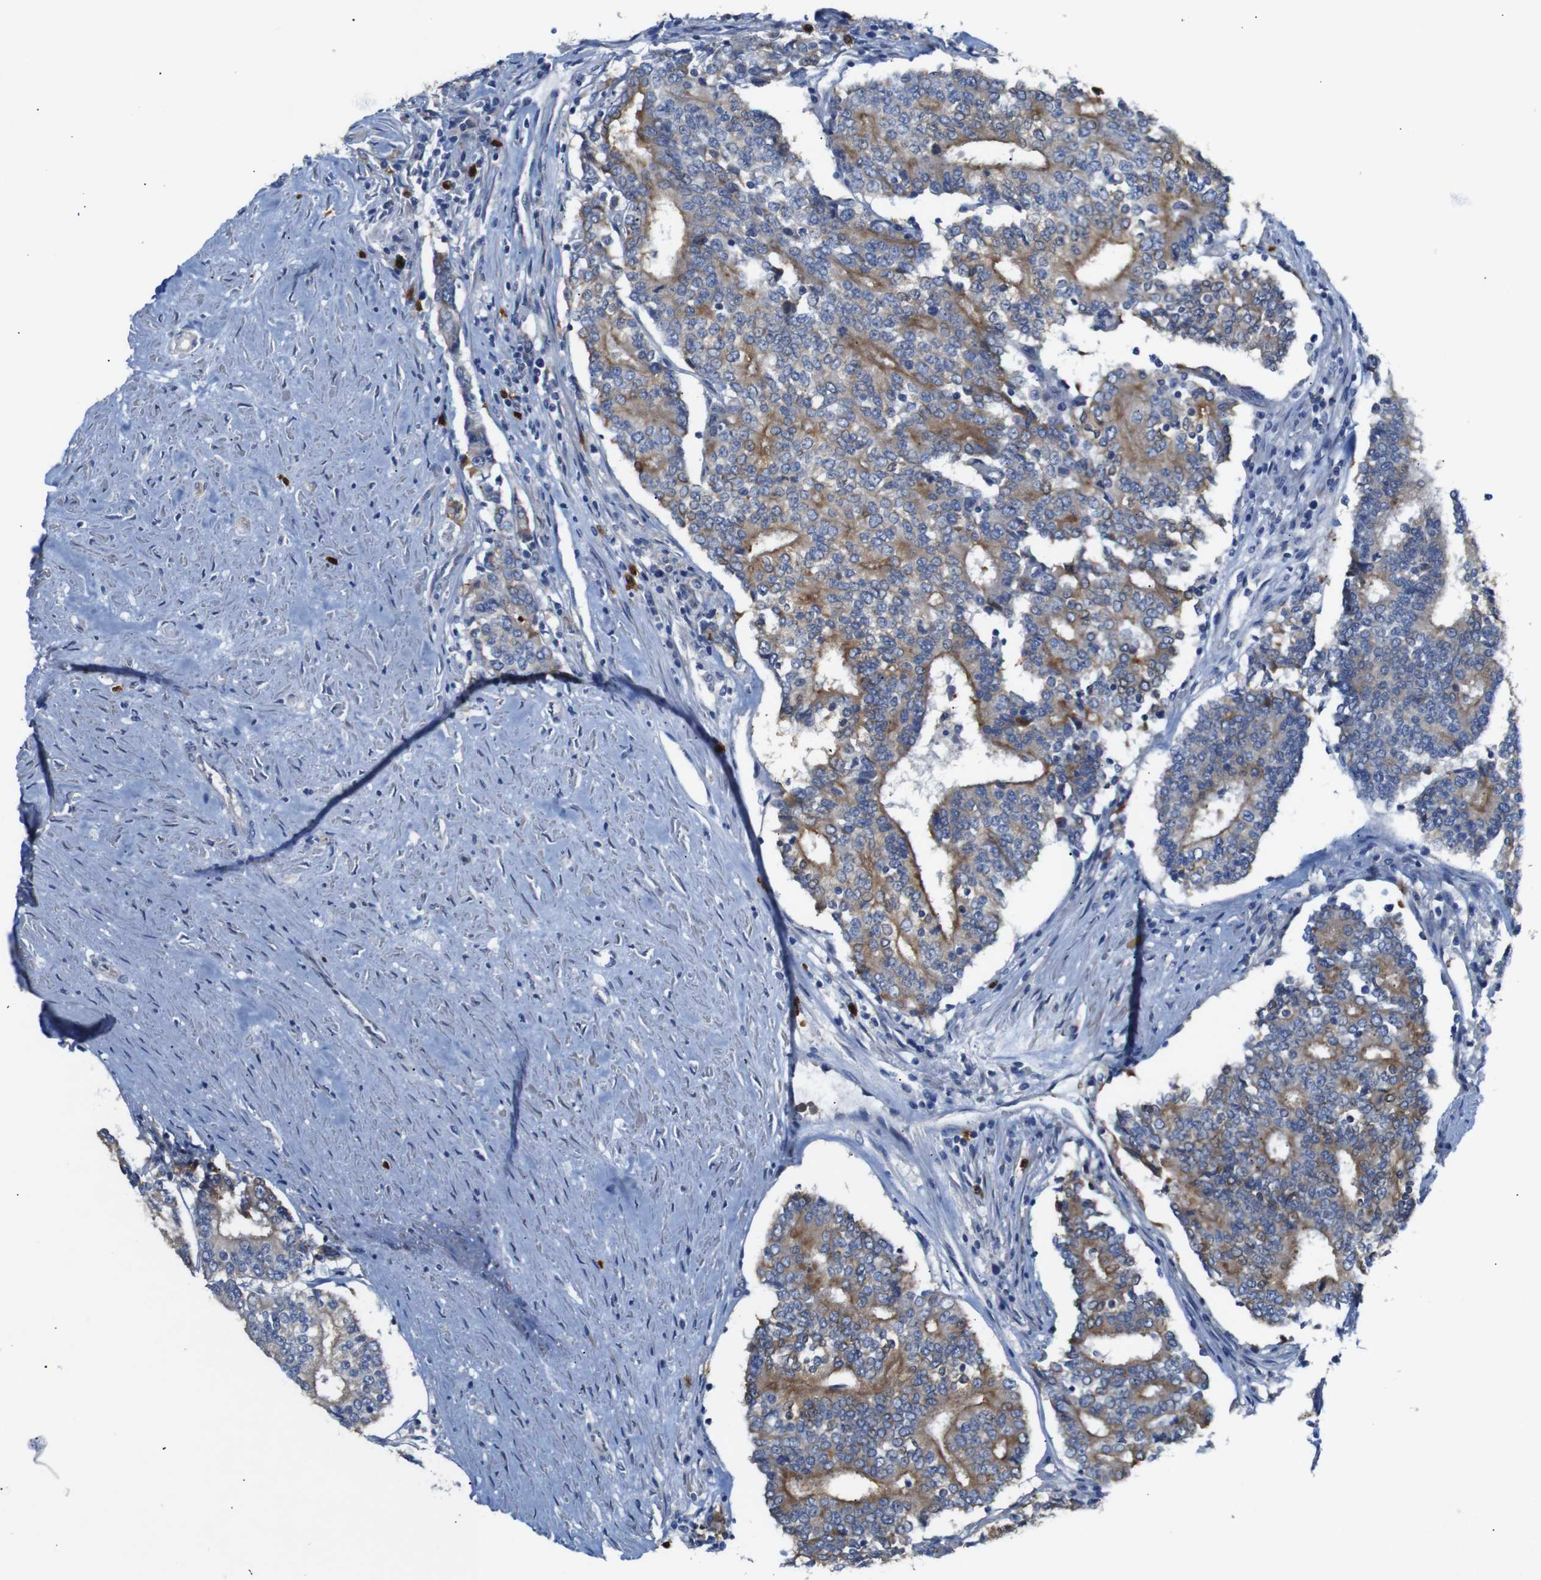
{"staining": {"intensity": "moderate", "quantity": ">75%", "location": "cytoplasmic/membranous"}, "tissue": "prostate cancer", "cell_type": "Tumor cells", "image_type": "cancer", "snomed": [{"axis": "morphology", "description": "Normal tissue, NOS"}, {"axis": "morphology", "description": "Adenocarcinoma, High grade"}, {"axis": "topography", "description": "Prostate"}, {"axis": "topography", "description": "Seminal veicle"}], "caption": "High-power microscopy captured an IHC image of prostate cancer (high-grade adenocarcinoma), revealing moderate cytoplasmic/membranous staining in approximately >75% of tumor cells. (DAB (3,3'-diaminobenzidine) = brown stain, brightfield microscopy at high magnification).", "gene": "ALOX15", "patient": {"sex": "male", "age": 55}}